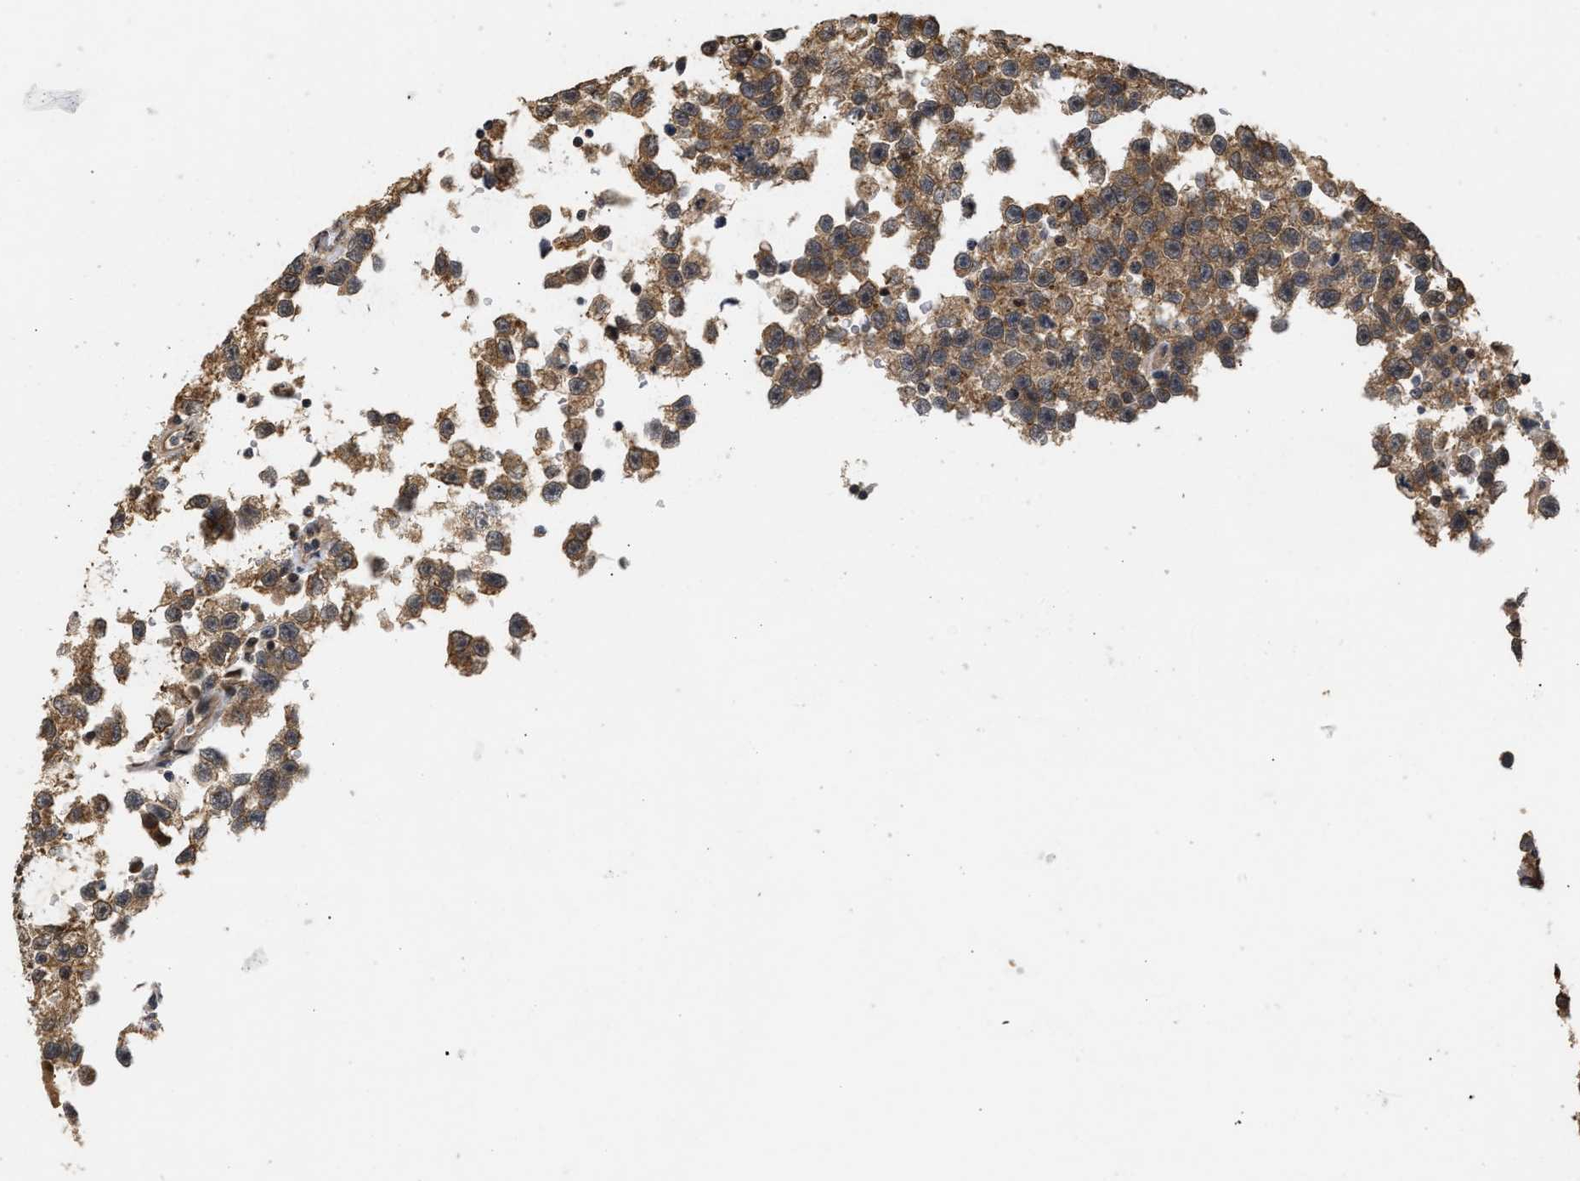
{"staining": {"intensity": "moderate", "quantity": ">75%", "location": "cytoplasmic/membranous"}, "tissue": "testis cancer", "cell_type": "Tumor cells", "image_type": "cancer", "snomed": [{"axis": "morphology", "description": "Seminoma, NOS"}, {"axis": "topography", "description": "Testis"}], "caption": "DAB immunohistochemical staining of testis seminoma reveals moderate cytoplasmic/membranous protein expression in about >75% of tumor cells.", "gene": "ABHD5", "patient": {"sex": "male", "age": 33}}